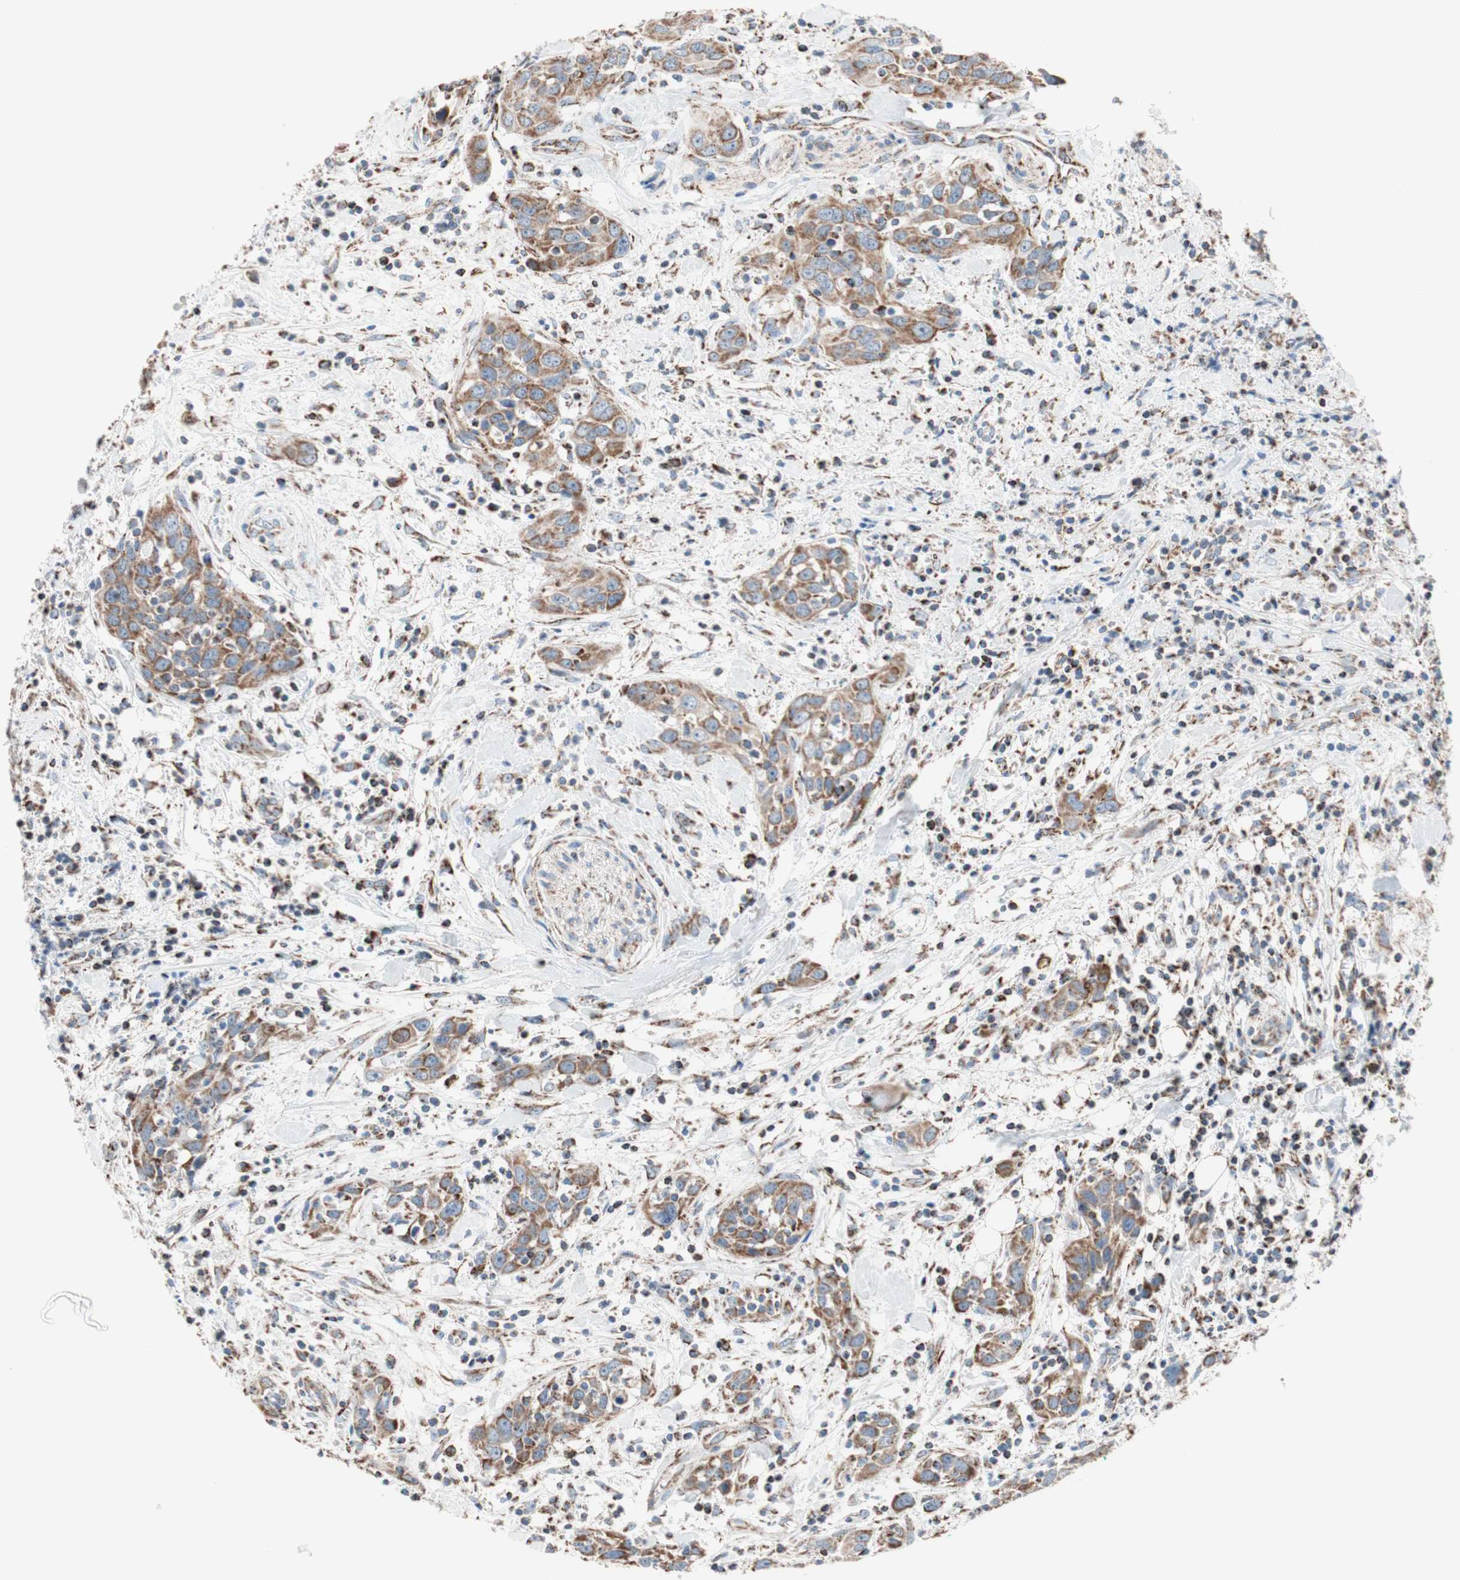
{"staining": {"intensity": "moderate", "quantity": ">75%", "location": "cytoplasmic/membranous"}, "tissue": "head and neck cancer", "cell_type": "Tumor cells", "image_type": "cancer", "snomed": [{"axis": "morphology", "description": "Squamous cell carcinoma, NOS"}, {"axis": "topography", "description": "Oral tissue"}, {"axis": "topography", "description": "Head-Neck"}], "caption": "Brown immunohistochemical staining in head and neck squamous cell carcinoma displays moderate cytoplasmic/membranous staining in approximately >75% of tumor cells. (DAB (3,3'-diaminobenzidine) IHC, brown staining for protein, blue staining for nuclei).", "gene": "PCSK4", "patient": {"sex": "female", "age": 50}}